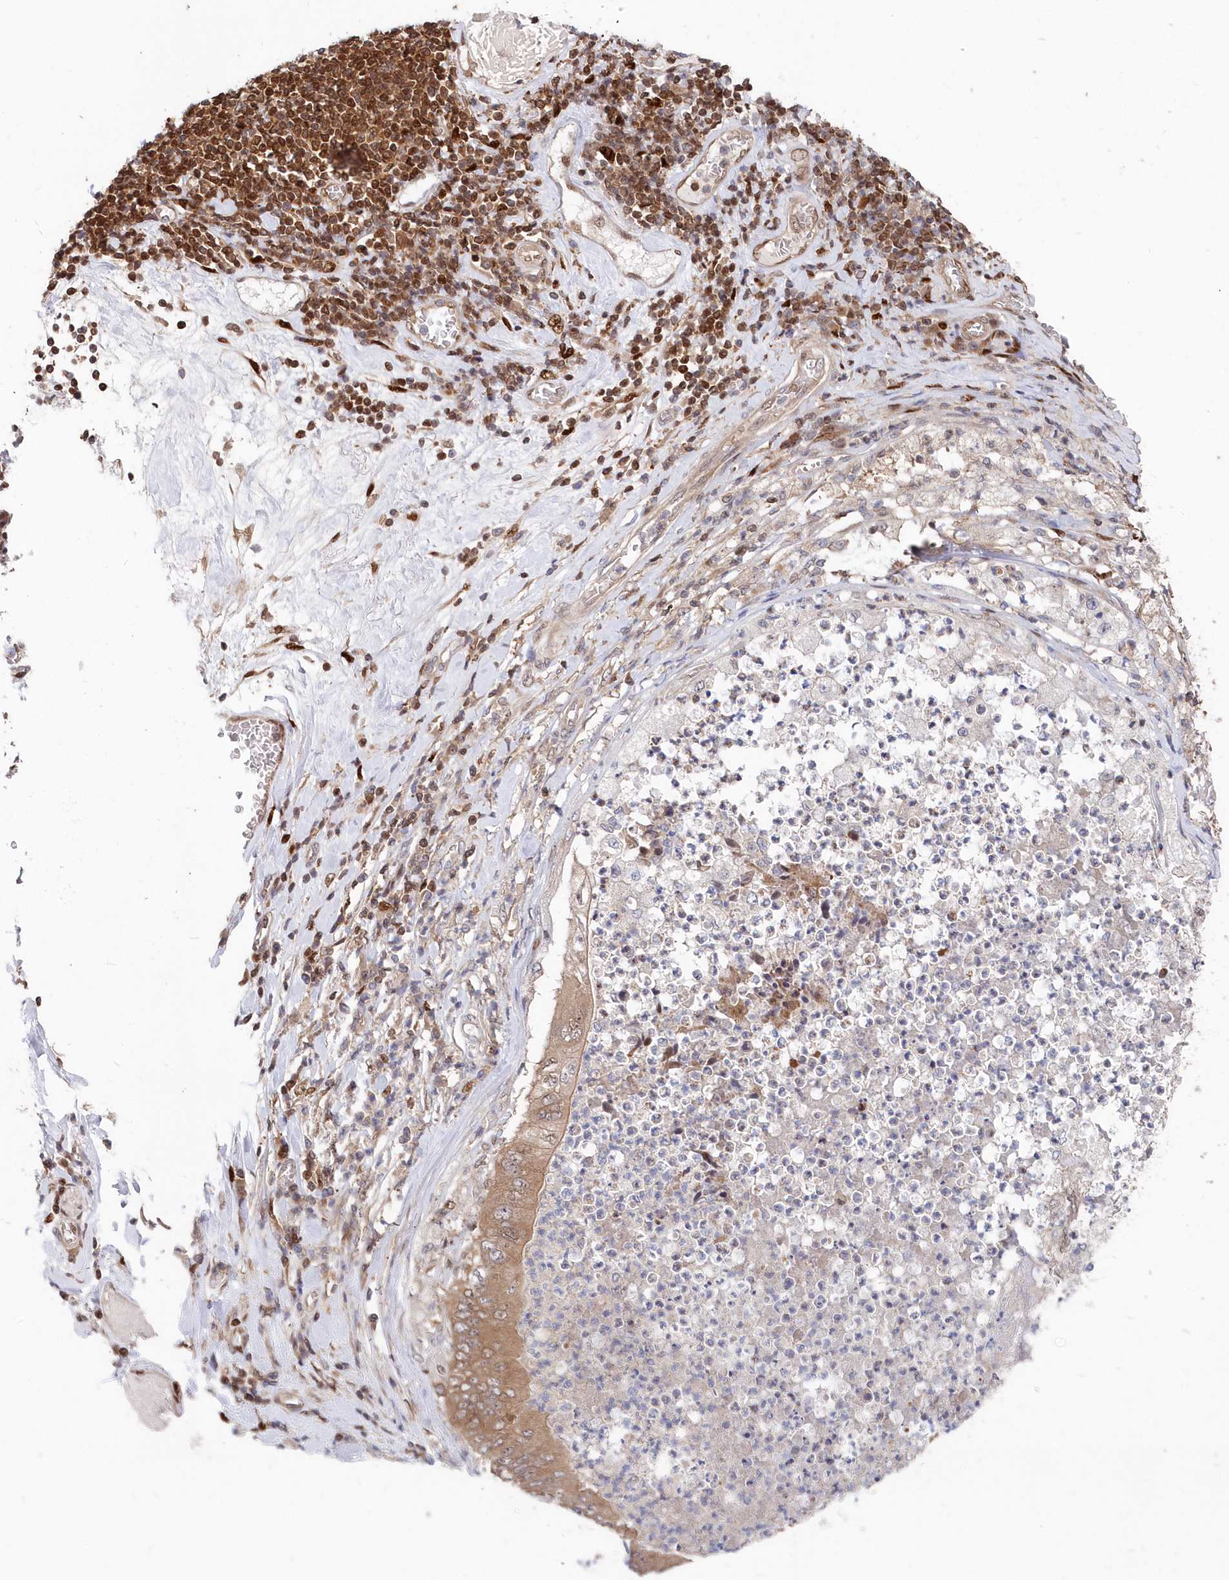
{"staining": {"intensity": "moderate", "quantity": ">75%", "location": "cytoplasmic/membranous"}, "tissue": "stomach cancer", "cell_type": "Tumor cells", "image_type": "cancer", "snomed": [{"axis": "morphology", "description": "Adenocarcinoma, NOS"}, {"axis": "topography", "description": "Stomach"}], "caption": "Protein expression analysis of stomach adenocarcinoma displays moderate cytoplasmic/membranous expression in about >75% of tumor cells.", "gene": "ABHD14B", "patient": {"sex": "female", "age": 73}}